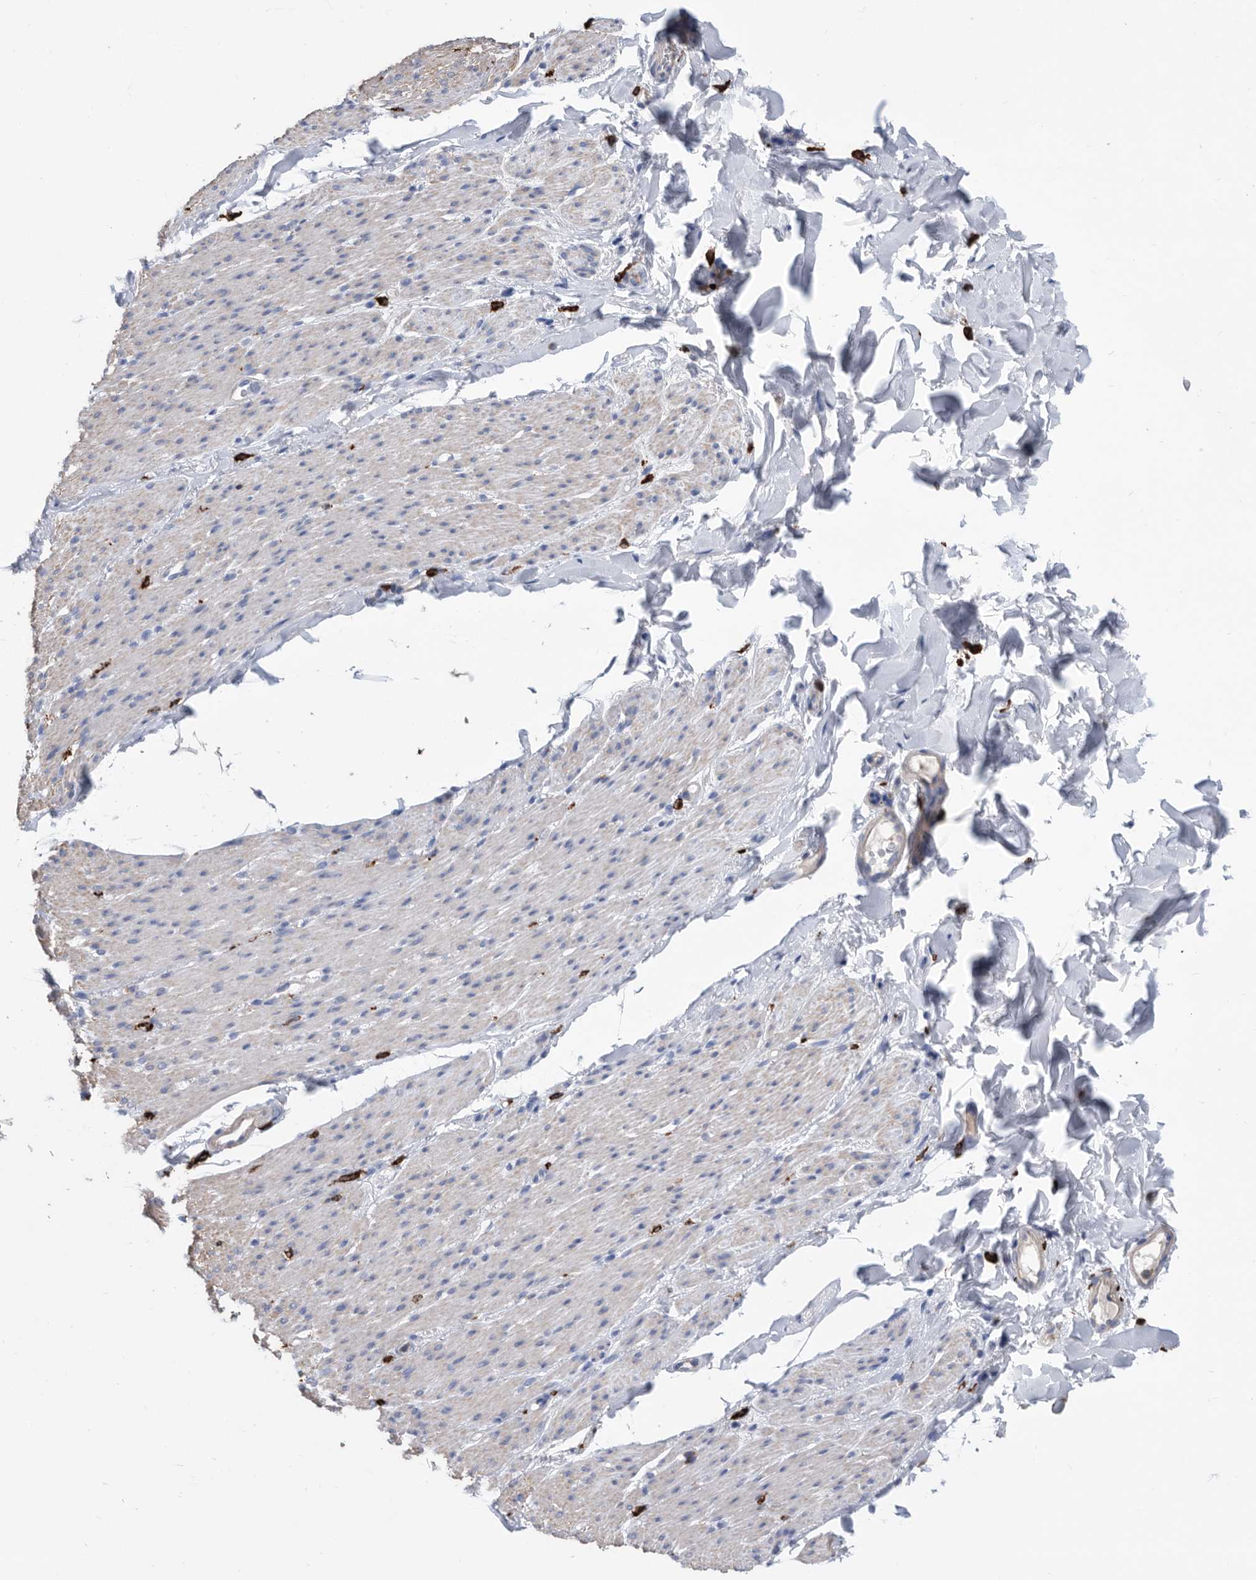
{"staining": {"intensity": "weak", "quantity": "<25%", "location": "cytoplasmic/membranous"}, "tissue": "smooth muscle", "cell_type": "Smooth muscle cells", "image_type": "normal", "snomed": [{"axis": "morphology", "description": "Normal tissue, NOS"}, {"axis": "topography", "description": "Colon"}, {"axis": "topography", "description": "Peripheral nerve tissue"}], "caption": "Immunohistochemistry histopathology image of unremarkable smooth muscle: smooth muscle stained with DAB demonstrates no significant protein staining in smooth muscle cells. Nuclei are stained in blue.", "gene": "MS4A4A", "patient": {"sex": "female", "age": 61}}